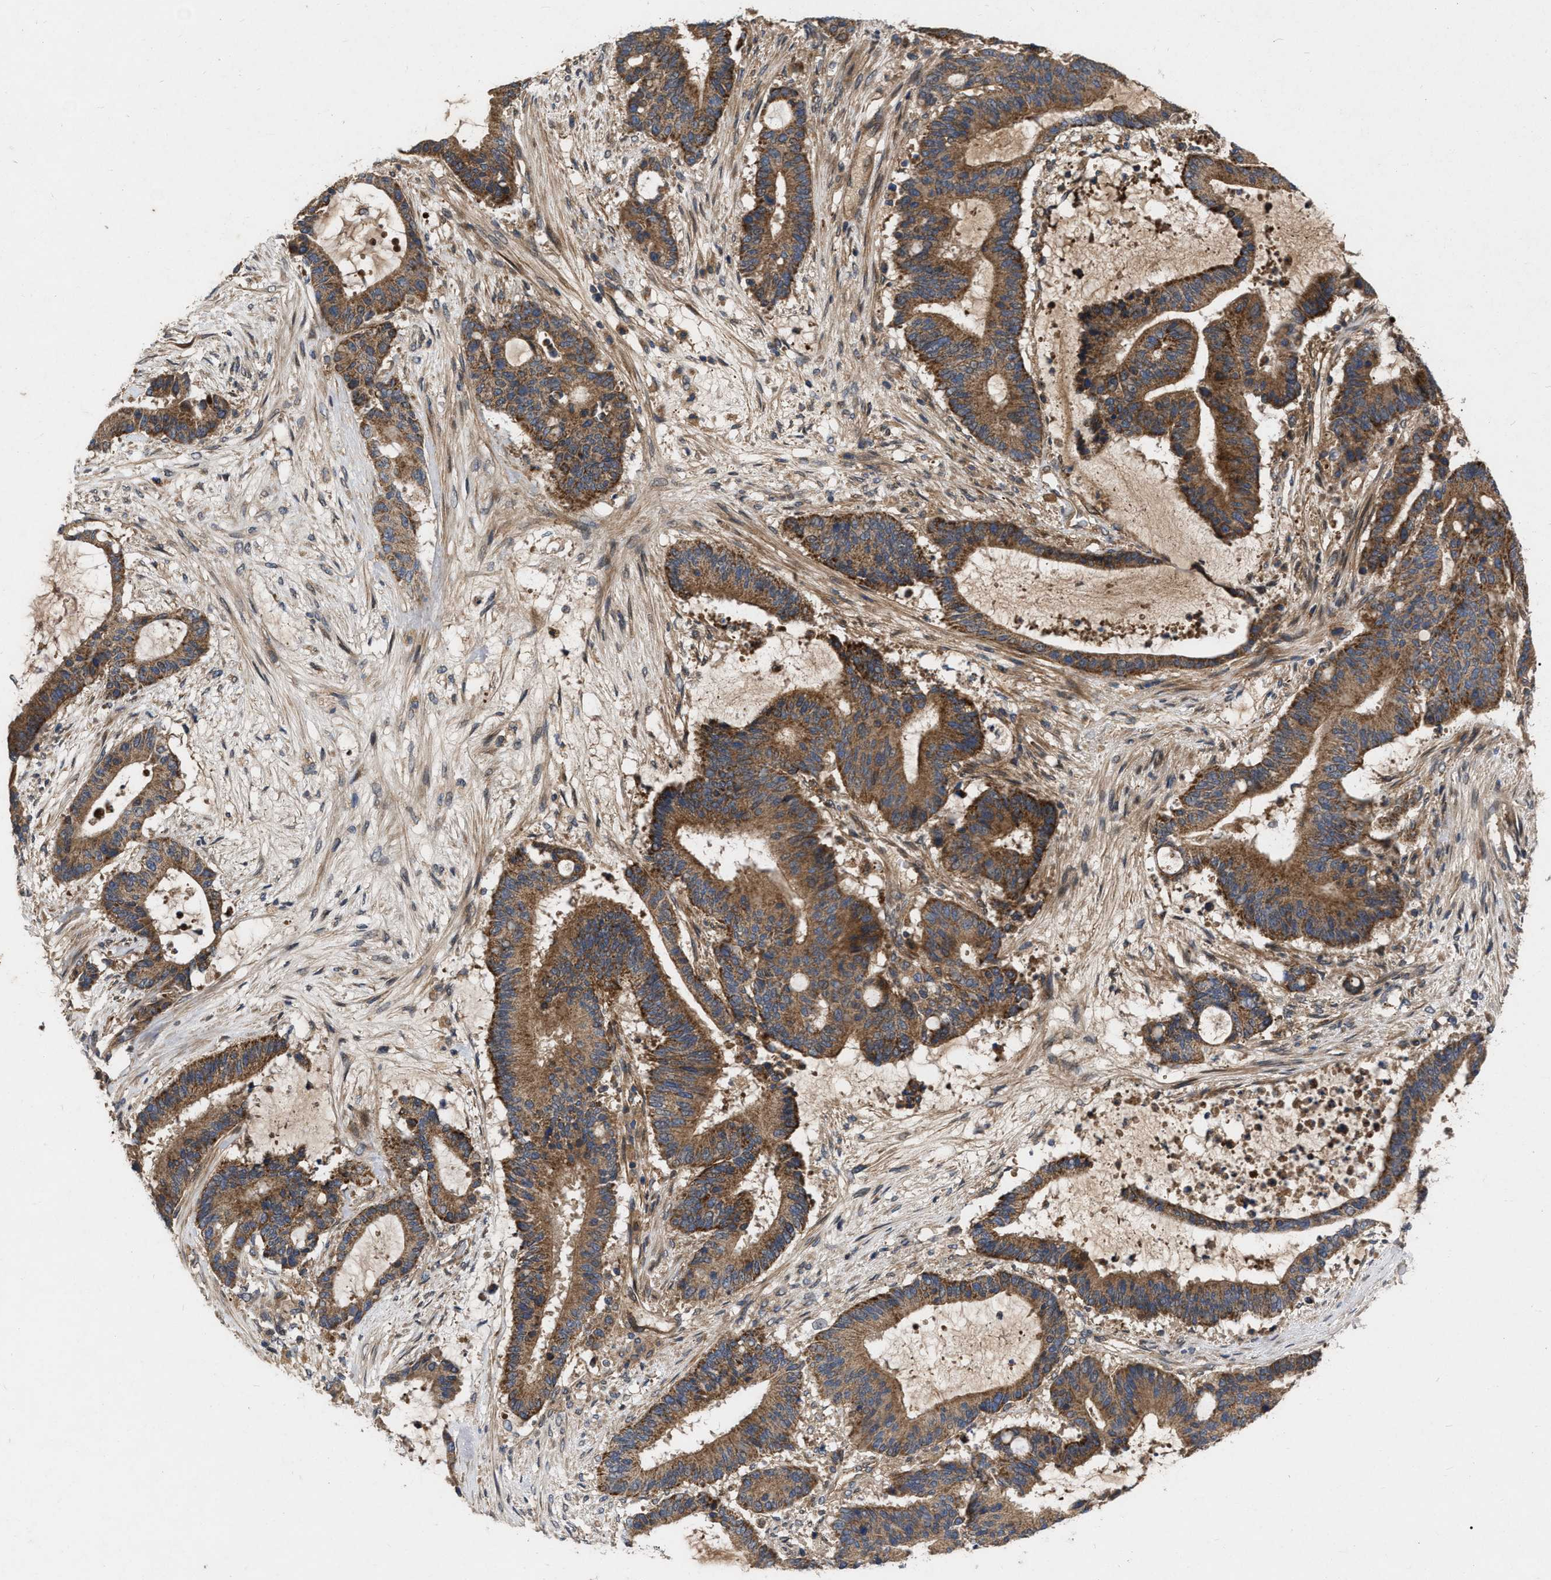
{"staining": {"intensity": "moderate", "quantity": ">75%", "location": "cytoplasmic/membranous"}, "tissue": "liver cancer", "cell_type": "Tumor cells", "image_type": "cancer", "snomed": [{"axis": "morphology", "description": "Cholangiocarcinoma"}, {"axis": "topography", "description": "Liver"}], "caption": "A histopathology image showing moderate cytoplasmic/membranous expression in about >75% of tumor cells in liver cancer, as visualized by brown immunohistochemical staining.", "gene": "CDKN2C", "patient": {"sex": "female", "age": 73}}